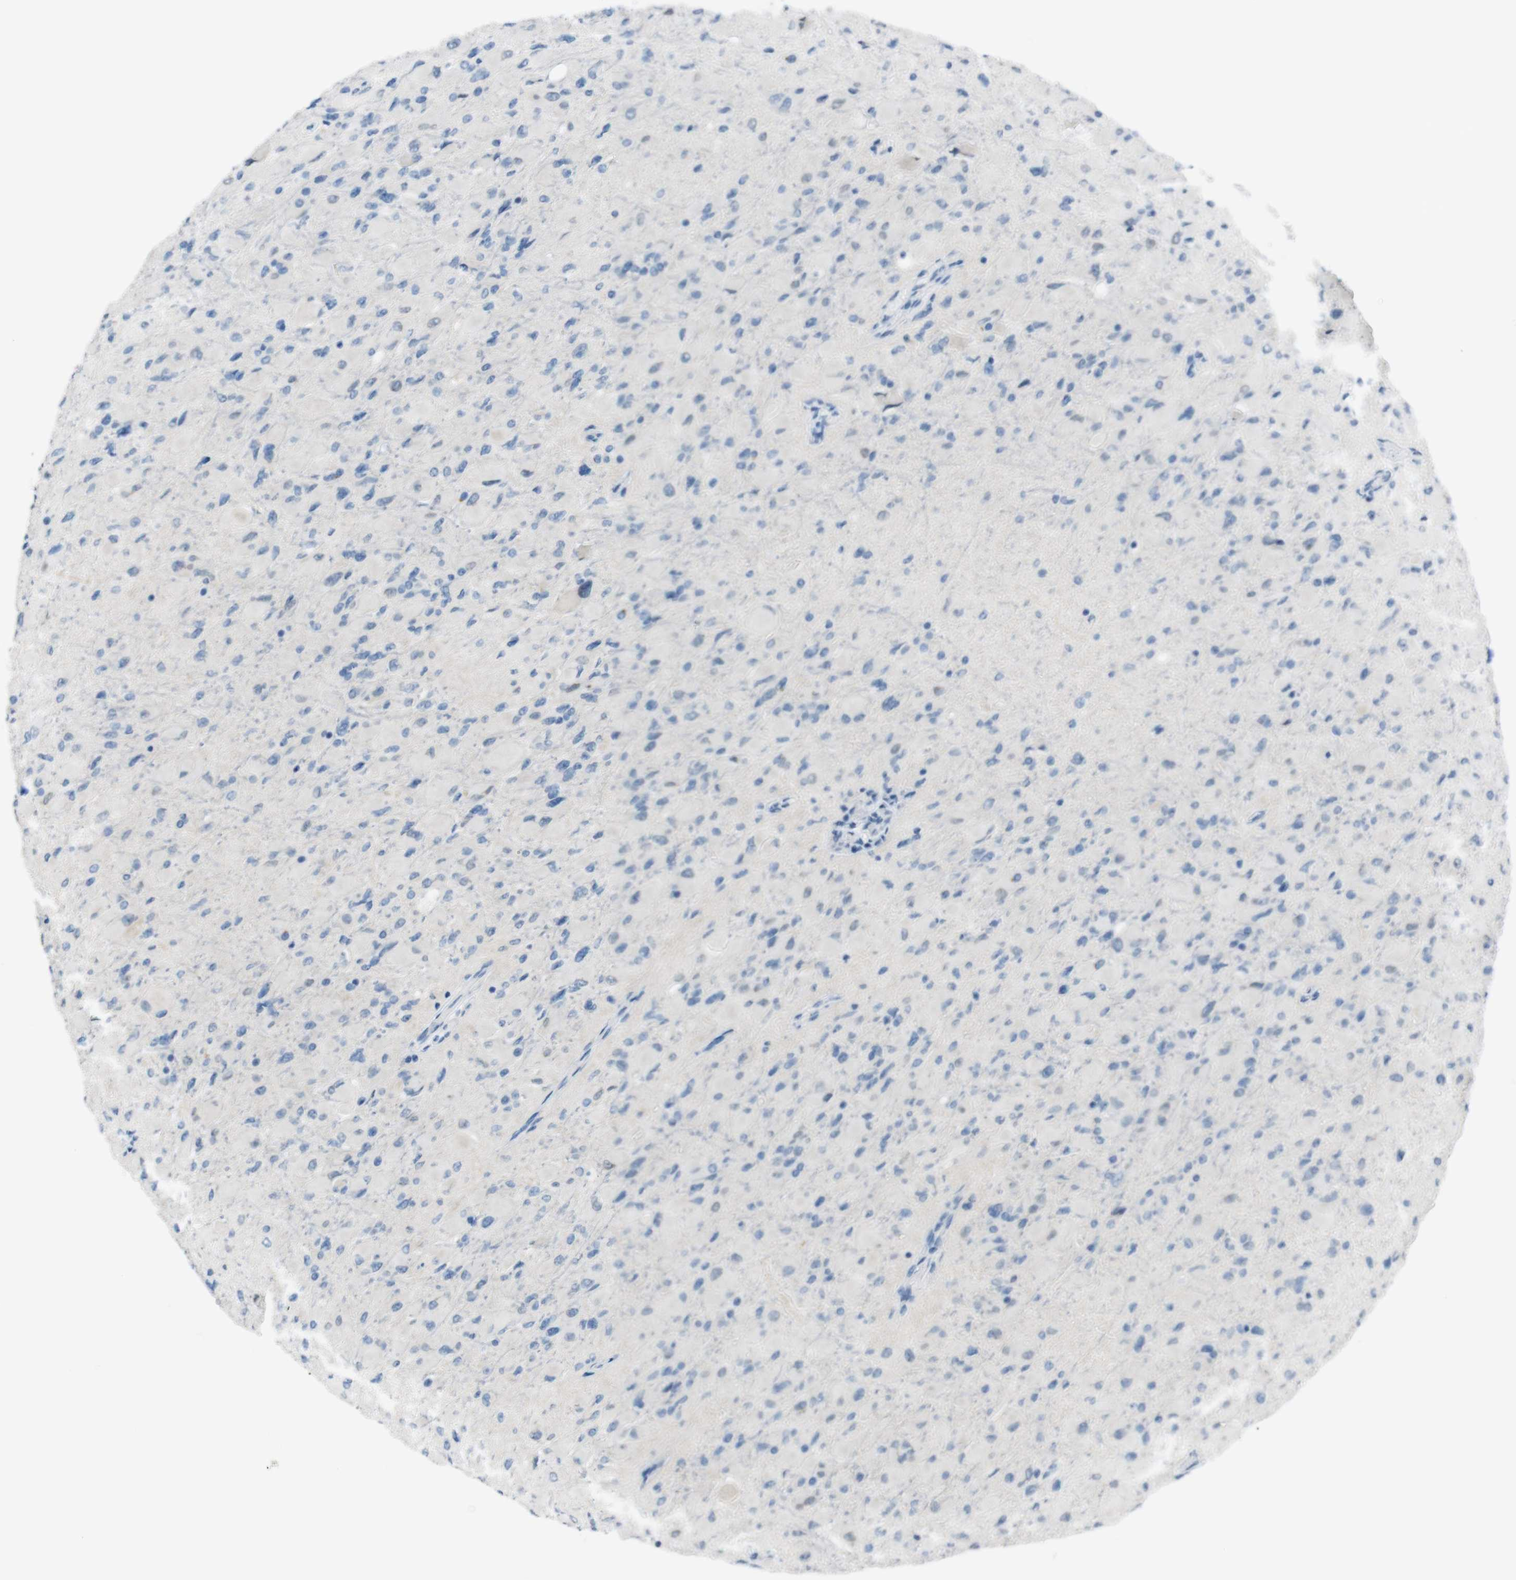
{"staining": {"intensity": "negative", "quantity": "none", "location": "none"}, "tissue": "glioma", "cell_type": "Tumor cells", "image_type": "cancer", "snomed": [{"axis": "morphology", "description": "Glioma, malignant, High grade"}, {"axis": "topography", "description": "Cerebral cortex"}], "caption": "Immunohistochemical staining of human glioma displays no significant positivity in tumor cells.", "gene": "HRH2", "patient": {"sex": "female", "age": 36}}